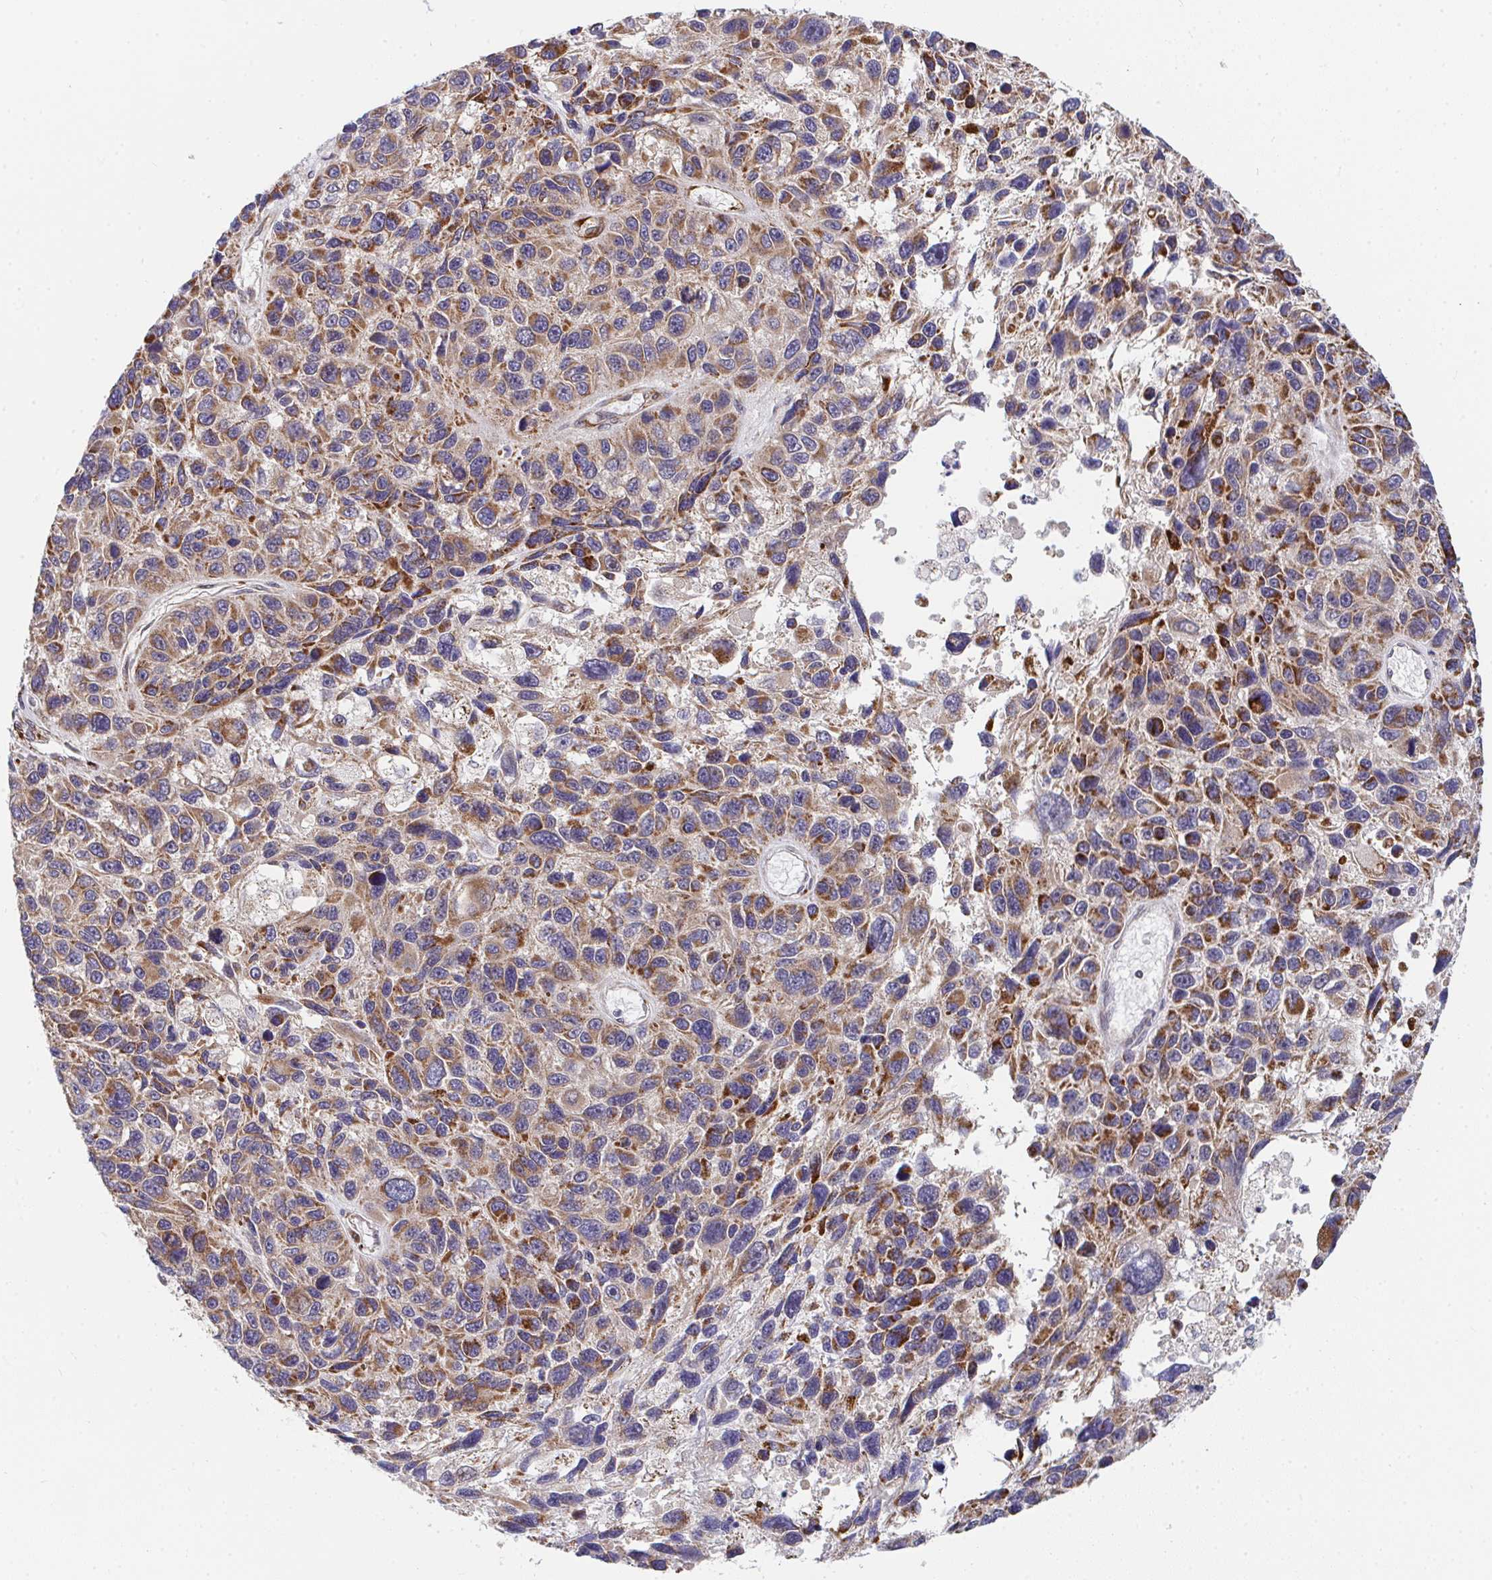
{"staining": {"intensity": "moderate", "quantity": ">75%", "location": "cytoplasmic/membranous"}, "tissue": "melanoma", "cell_type": "Tumor cells", "image_type": "cancer", "snomed": [{"axis": "morphology", "description": "Malignant melanoma, NOS"}, {"axis": "topography", "description": "Skin"}], "caption": "Immunohistochemical staining of malignant melanoma shows medium levels of moderate cytoplasmic/membranous staining in about >75% of tumor cells.", "gene": "EIF1AD", "patient": {"sex": "male", "age": 53}}